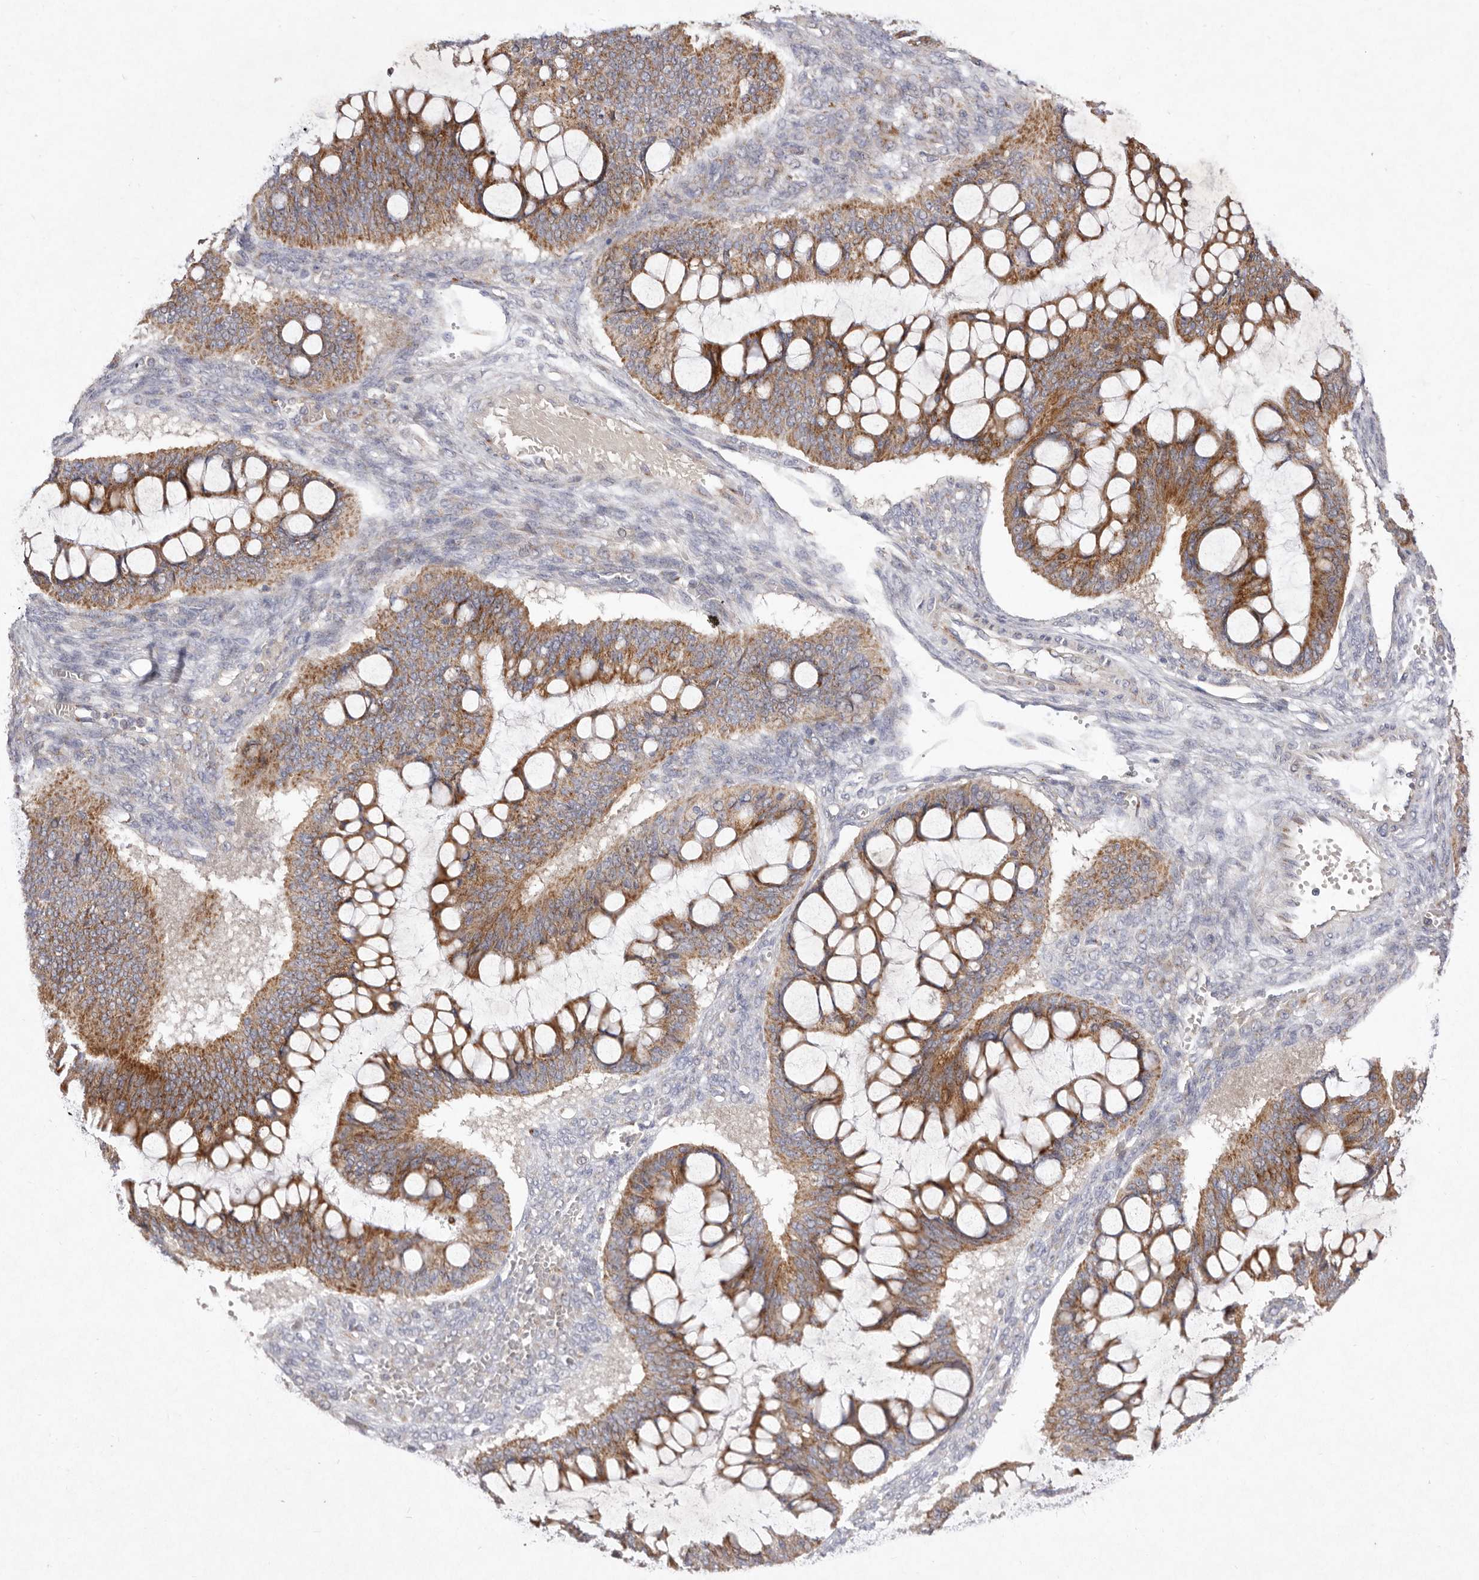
{"staining": {"intensity": "moderate", "quantity": ">75%", "location": "cytoplasmic/membranous"}, "tissue": "ovarian cancer", "cell_type": "Tumor cells", "image_type": "cancer", "snomed": [{"axis": "morphology", "description": "Cystadenocarcinoma, mucinous, NOS"}, {"axis": "topography", "description": "Ovary"}], "caption": "A medium amount of moderate cytoplasmic/membranous positivity is present in about >75% of tumor cells in mucinous cystadenocarcinoma (ovarian) tissue. (DAB (3,3'-diaminobenzidine) IHC with brightfield microscopy, high magnification).", "gene": "USP24", "patient": {"sex": "female", "age": 73}}